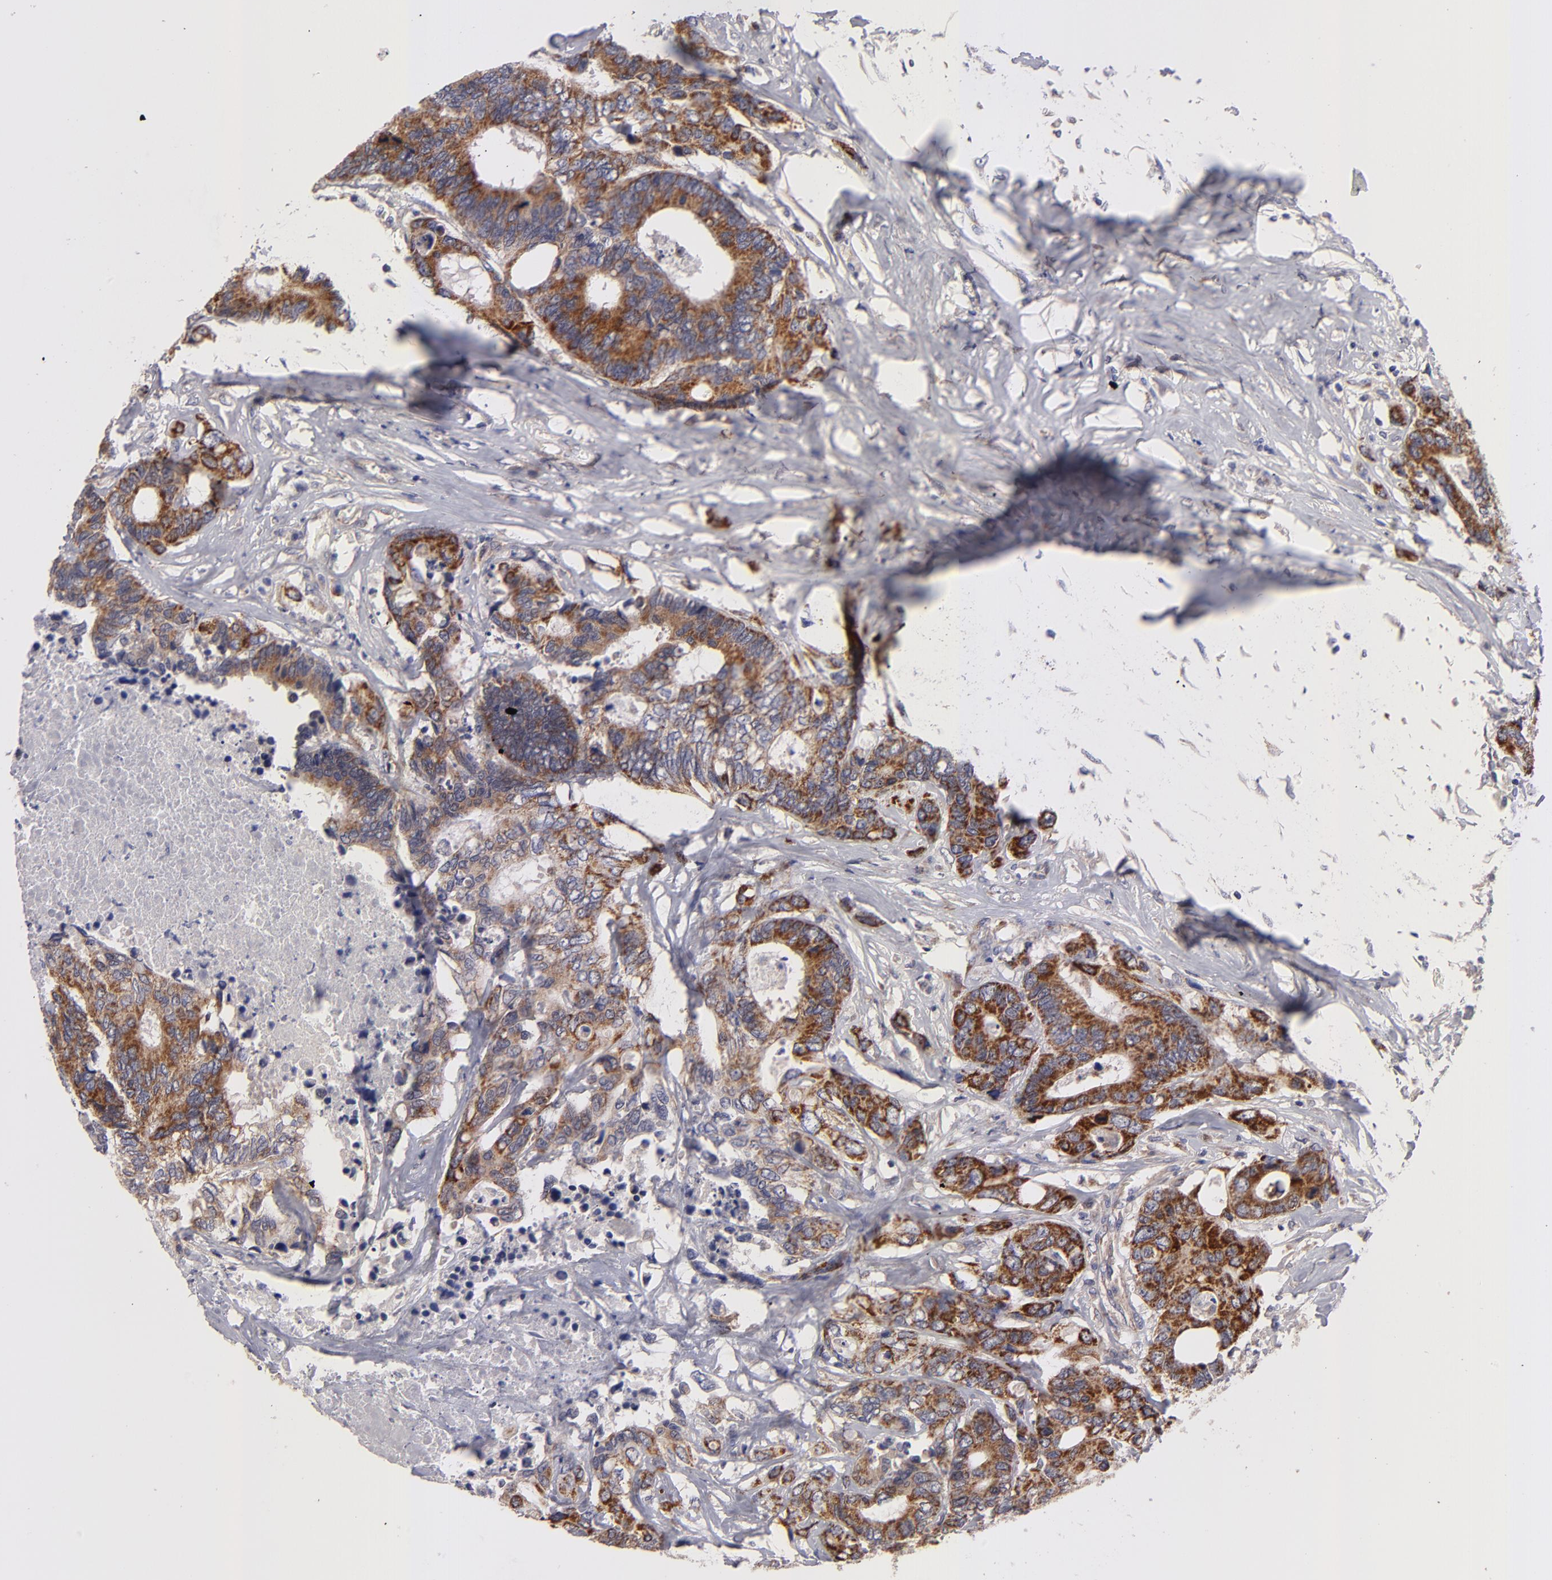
{"staining": {"intensity": "moderate", "quantity": ">75%", "location": "cytoplasmic/membranous"}, "tissue": "colorectal cancer", "cell_type": "Tumor cells", "image_type": "cancer", "snomed": [{"axis": "morphology", "description": "Adenocarcinoma, NOS"}, {"axis": "topography", "description": "Rectum"}], "caption": "This image demonstrates IHC staining of human colorectal cancer (adenocarcinoma), with medium moderate cytoplasmic/membranous staining in about >75% of tumor cells.", "gene": "HCCS", "patient": {"sex": "male", "age": 55}}